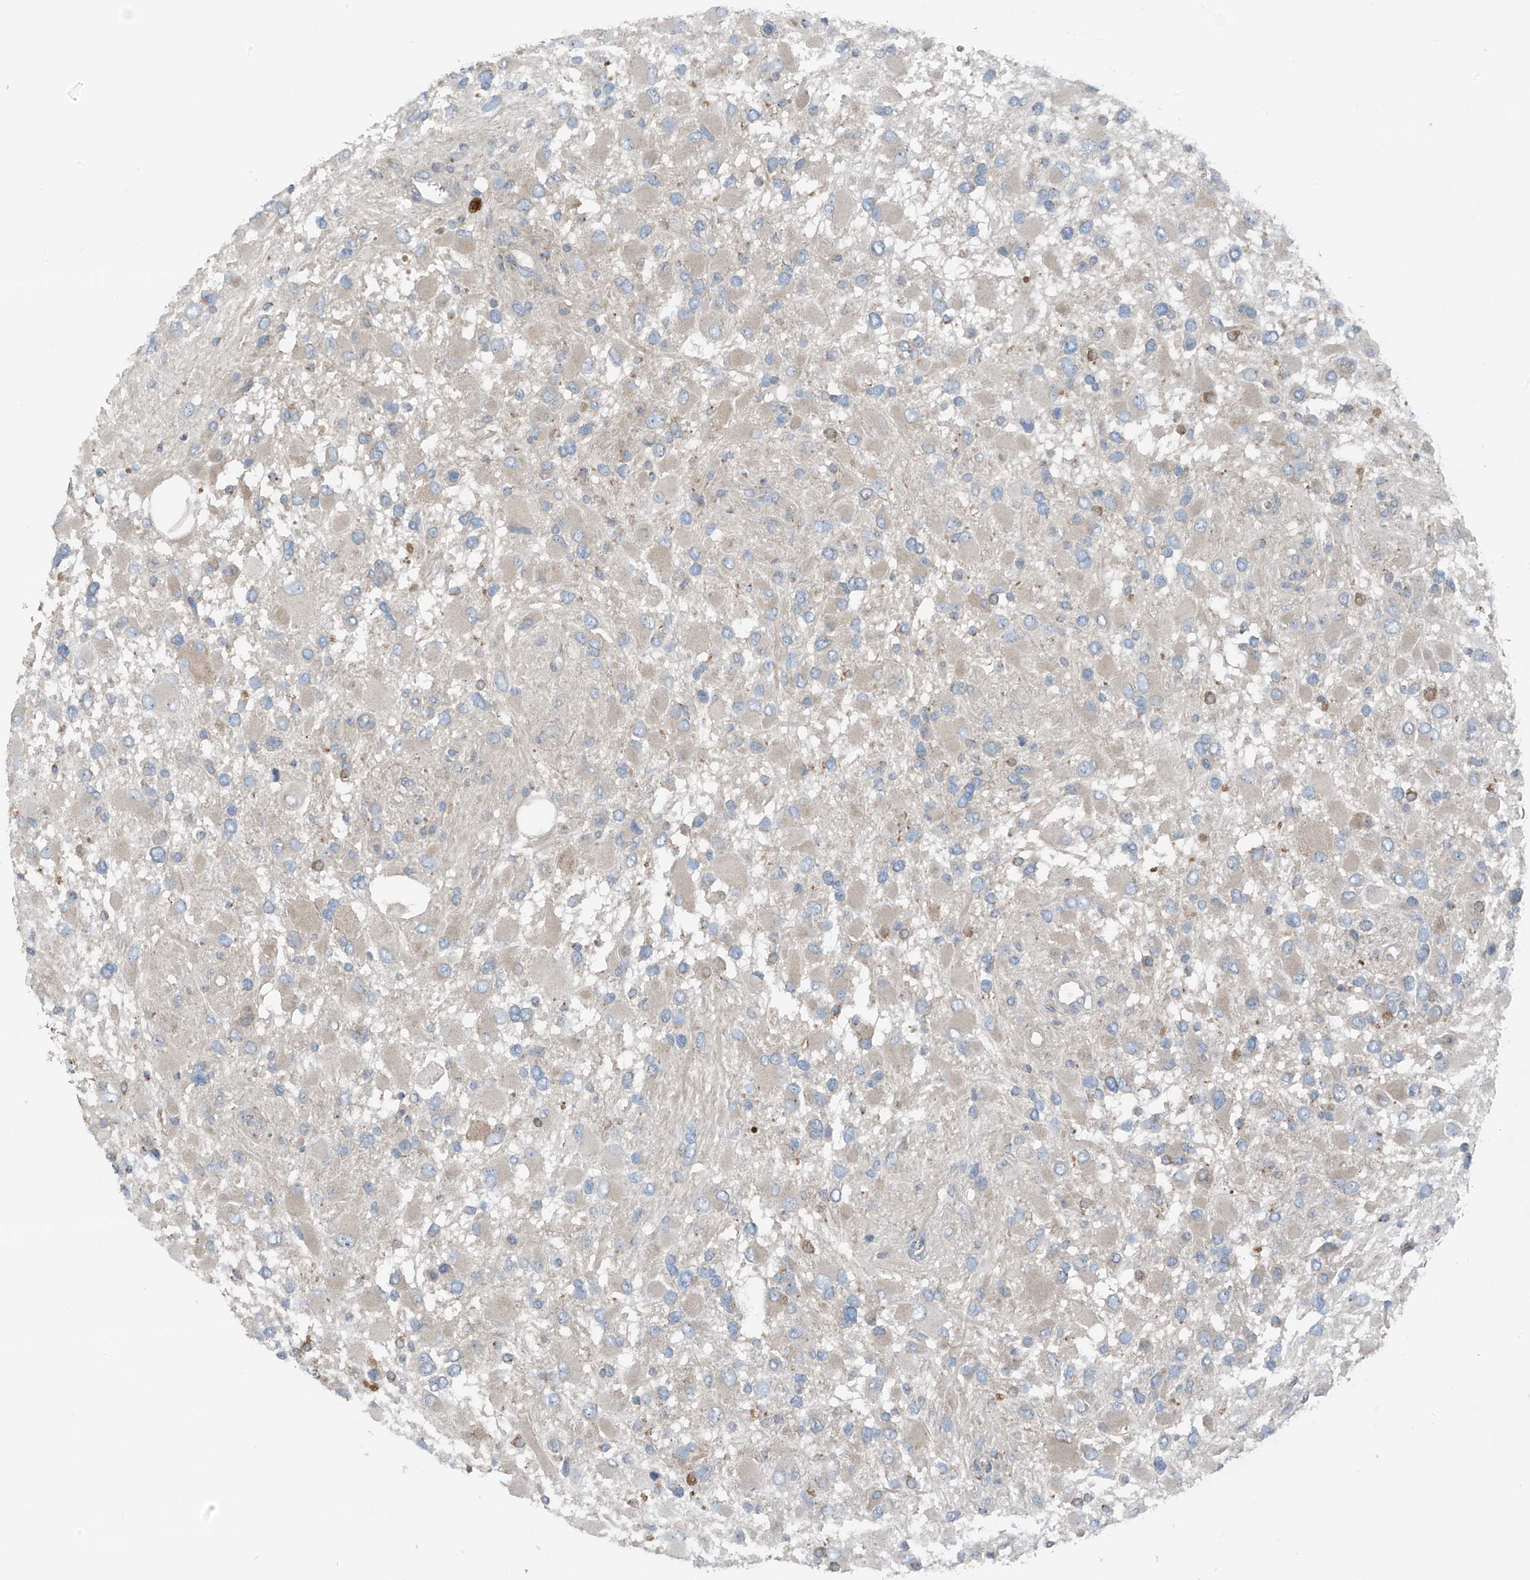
{"staining": {"intensity": "negative", "quantity": "none", "location": "none"}, "tissue": "glioma", "cell_type": "Tumor cells", "image_type": "cancer", "snomed": [{"axis": "morphology", "description": "Glioma, malignant, High grade"}, {"axis": "topography", "description": "Brain"}], "caption": "The immunohistochemistry (IHC) histopathology image has no significant positivity in tumor cells of malignant glioma (high-grade) tissue.", "gene": "SLC12A6", "patient": {"sex": "male", "age": 53}}